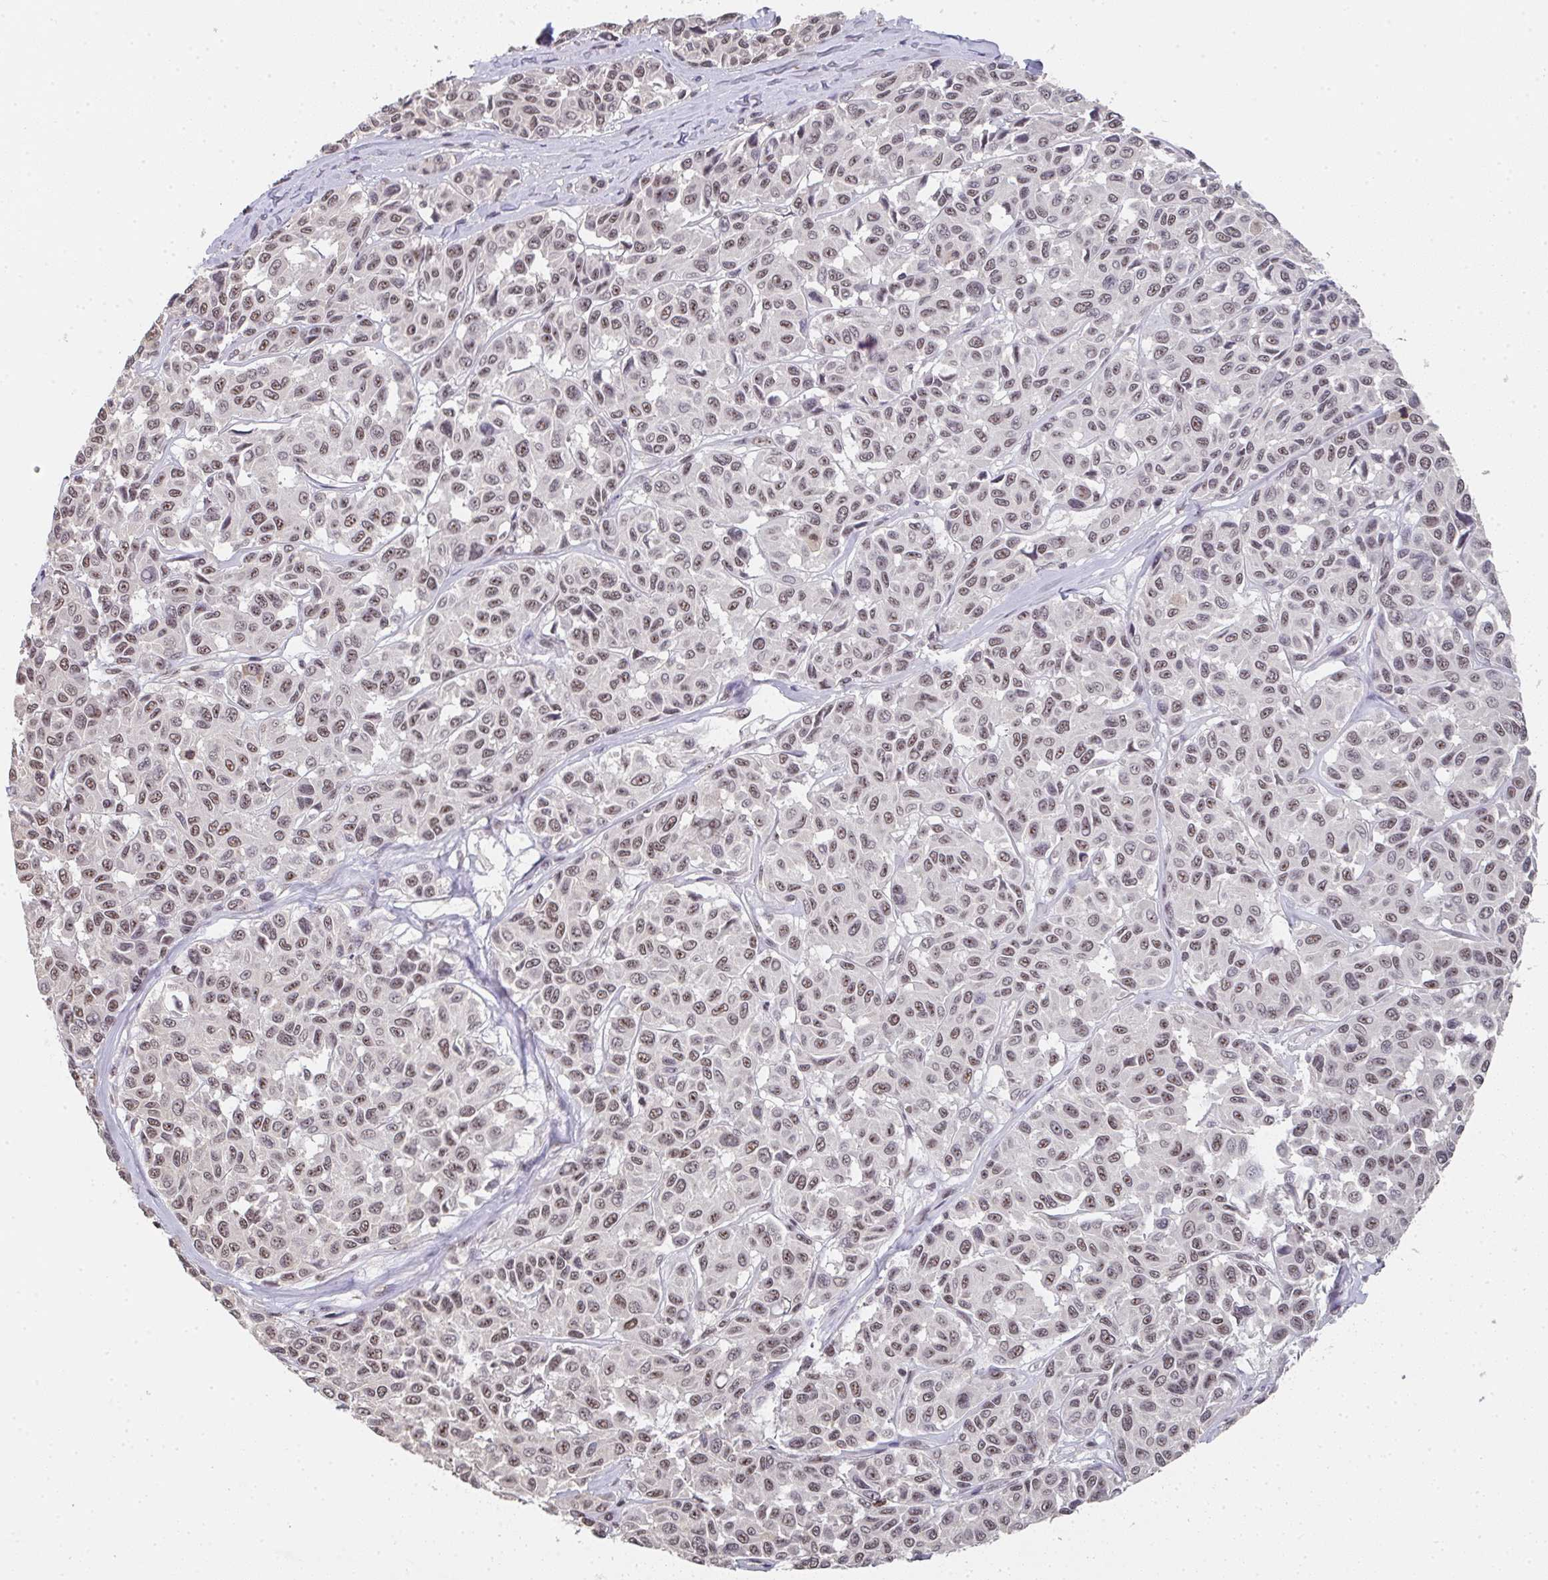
{"staining": {"intensity": "moderate", "quantity": ">75%", "location": "nuclear"}, "tissue": "melanoma", "cell_type": "Tumor cells", "image_type": "cancer", "snomed": [{"axis": "morphology", "description": "Malignant melanoma, NOS"}, {"axis": "topography", "description": "Skin"}], "caption": "A histopathology image of human melanoma stained for a protein demonstrates moderate nuclear brown staining in tumor cells. The staining was performed using DAB (3,3'-diaminobenzidine) to visualize the protein expression in brown, while the nuclei were stained in blue with hematoxylin (Magnification: 20x).", "gene": "DKC1", "patient": {"sex": "female", "age": 66}}